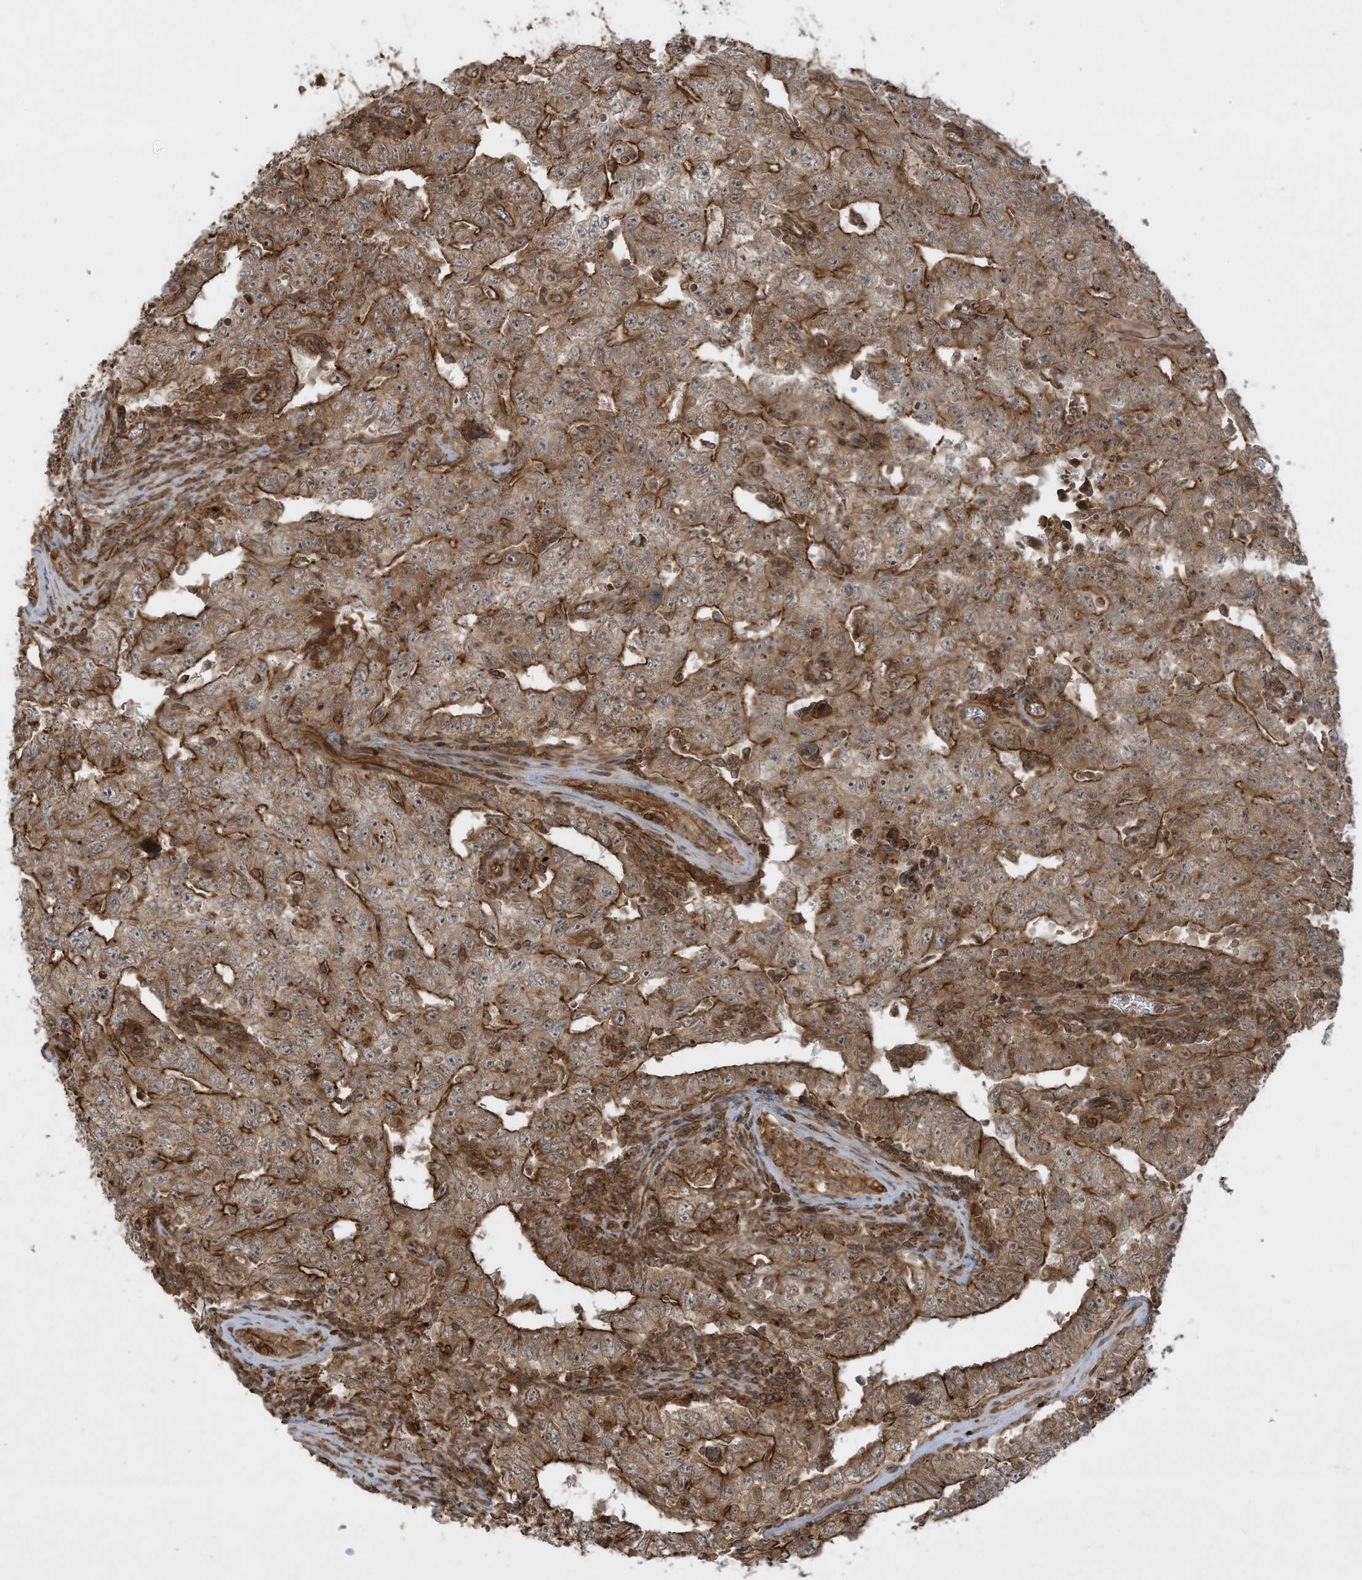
{"staining": {"intensity": "moderate", "quantity": ">75%", "location": "cytoplasmic/membranous"}, "tissue": "testis cancer", "cell_type": "Tumor cells", "image_type": "cancer", "snomed": [{"axis": "morphology", "description": "Carcinoma, Embryonal, NOS"}, {"axis": "topography", "description": "Testis"}], "caption": "Protein expression by immunohistochemistry exhibits moderate cytoplasmic/membranous staining in about >75% of tumor cells in testis cancer. Immunohistochemistry (ihc) stains the protein in brown and the nuclei are stained blue.", "gene": "DDIT4", "patient": {"sex": "male", "age": 26}}